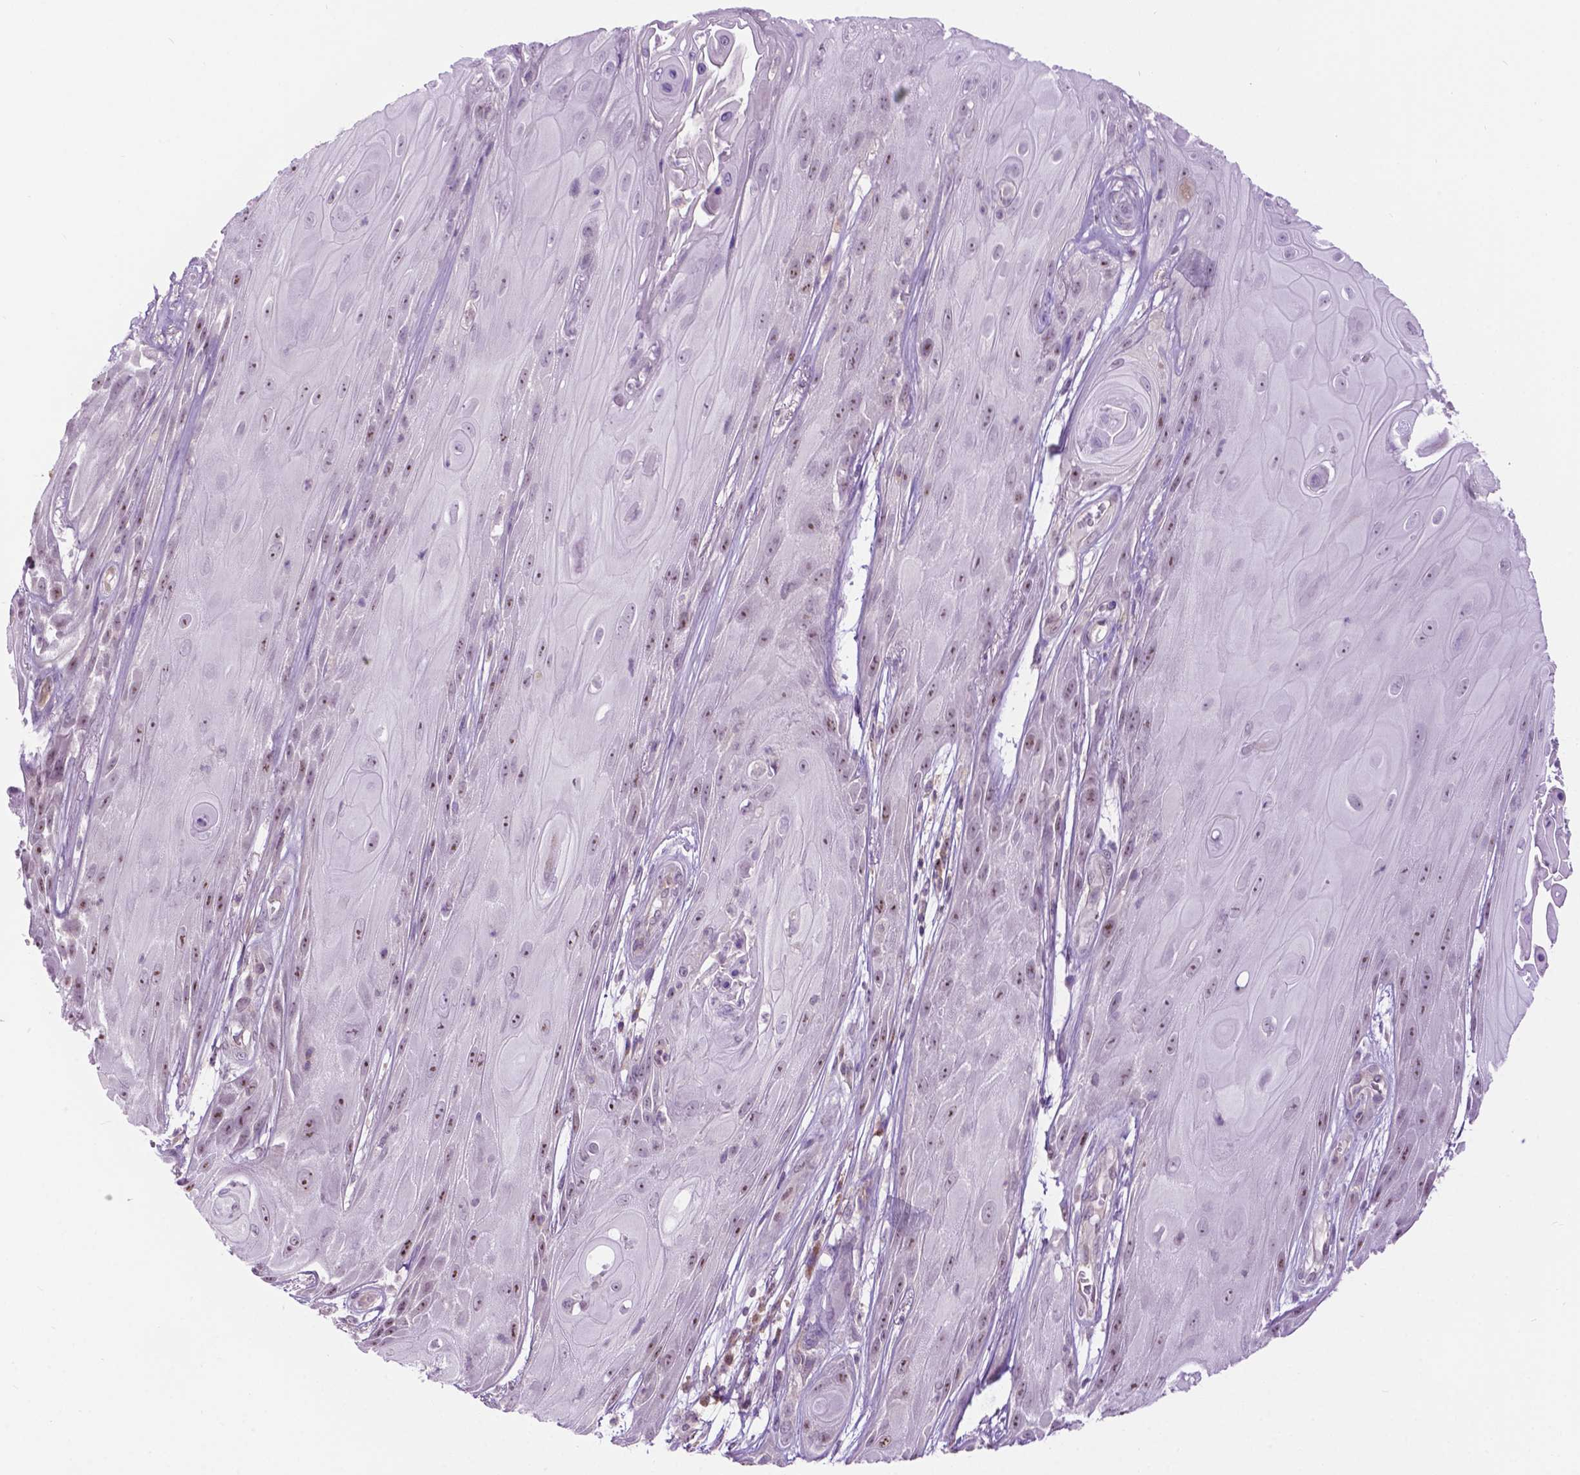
{"staining": {"intensity": "weak", "quantity": "25%-75%", "location": "nuclear"}, "tissue": "skin cancer", "cell_type": "Tumor cells", "image_type": "cancer", "snomed": [{"axis": "morphology", "description": "Squamous cell carcinoma, NOS"}, {"axis": "topography", "description": "Skin"}], "caption": "Tumor cells show weak nuclear positivity in about 25%-75% of cells in skin cancer. (IHC, brightfield microscopy, high magnification).", "gene": "DENND4A", "patient": {"sex": "male", "age": 62}}